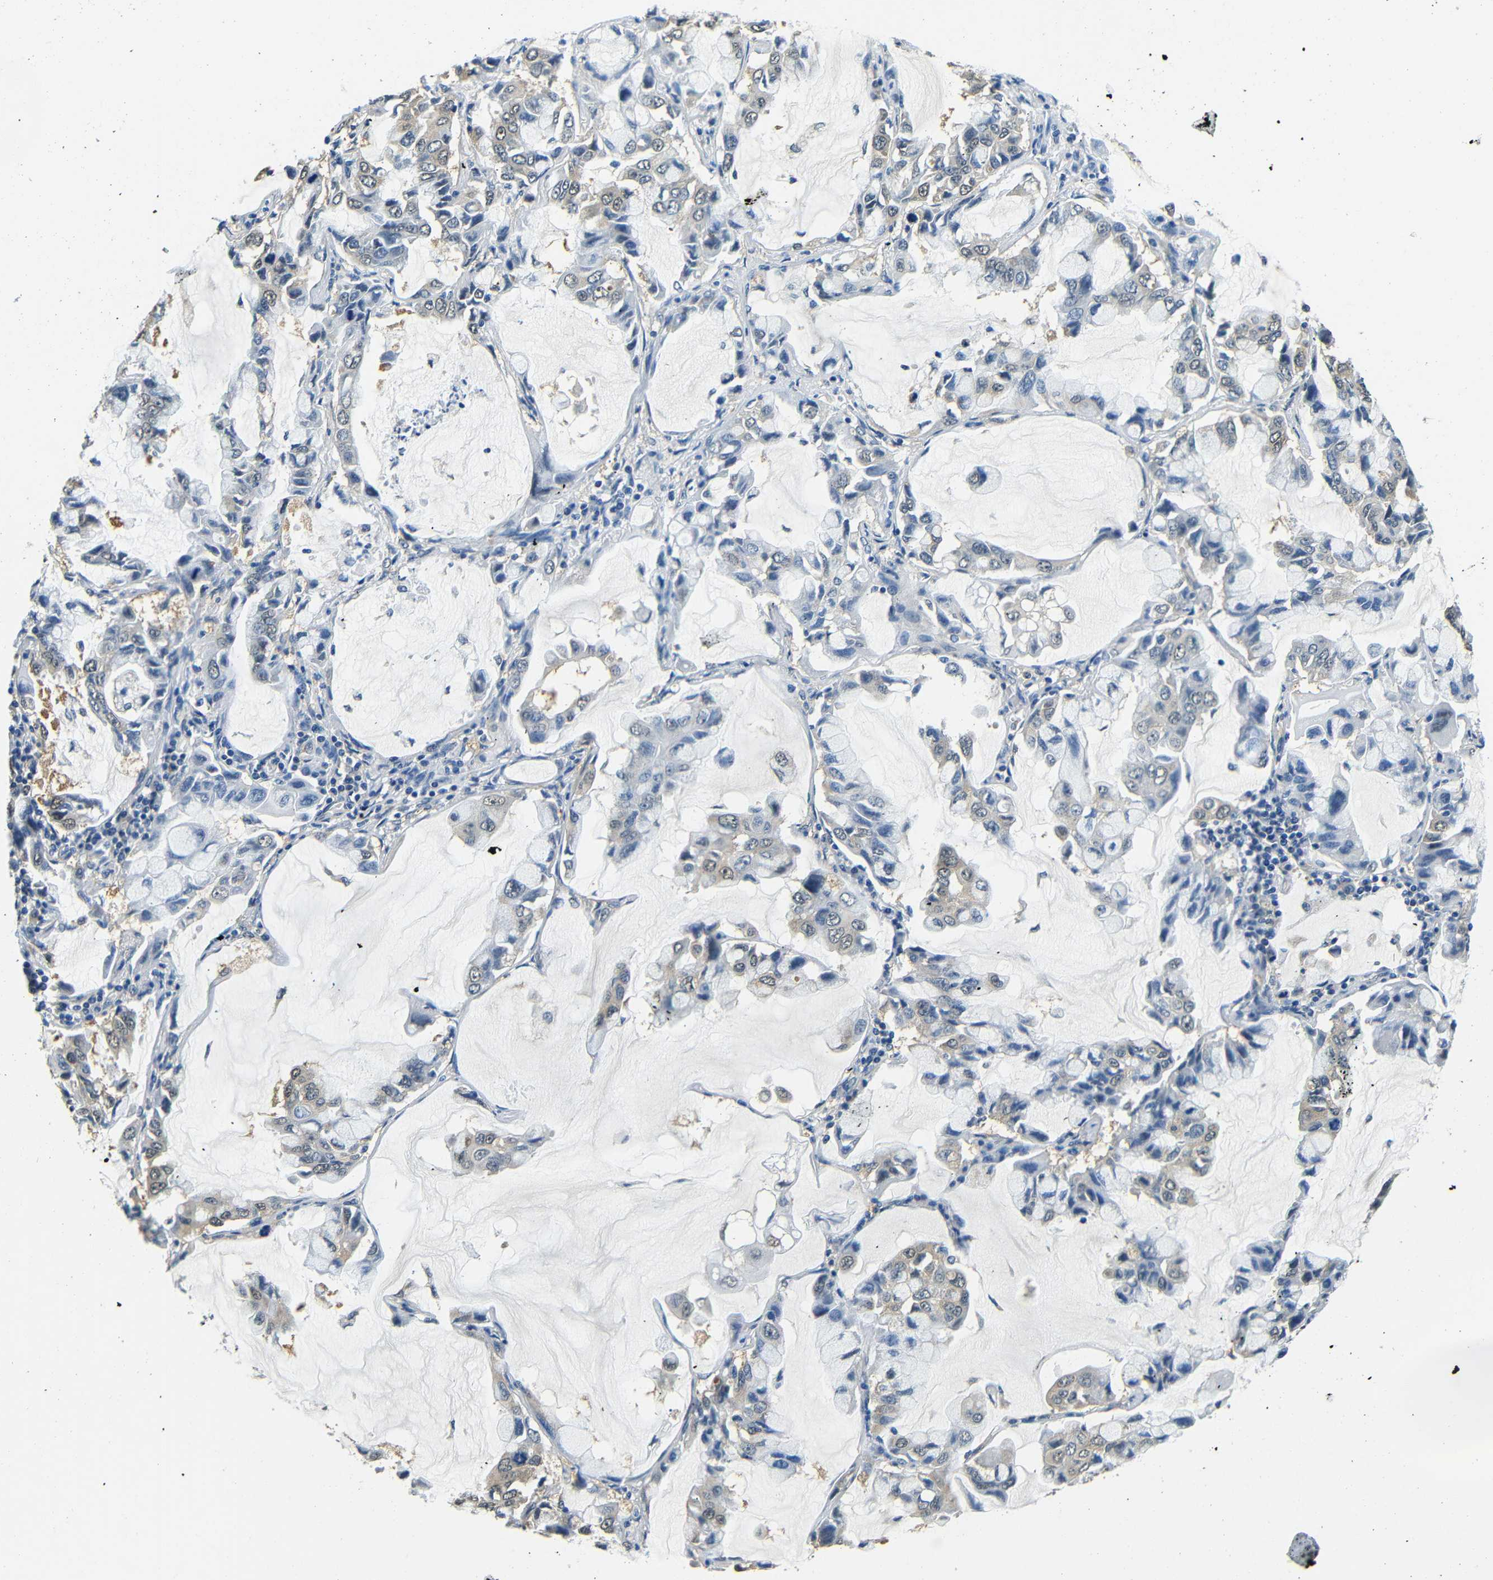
{"staining": {"intensity": "weak", "quantity": "25%-75%", "location": "cytoplasmic/membranous"}, "tissue": "lung cancer", "cell_type": "Tumor cells", "image_type": "cancer", "snomed": [{"axis": "morphology", "description": "Adenocarcinoma, NOS"}, {"axis": "topography", "description": "Lung"}], "caption": "Immunohistochemistry (IHC) (DAB) staining of human lung cancer (adenocarcinoma) demonstrates weak cytoplasmic/membranous protein expression in approximately 25%-75% of tumor cells. Using DAB (3,3'-diaminobenzidine) (brown) and hematoxylin (blue) stains, captured at high magnification using brightfield microscopy.", "gene": "ADAP1", "patient": {"sex": "male", "age": 64}}